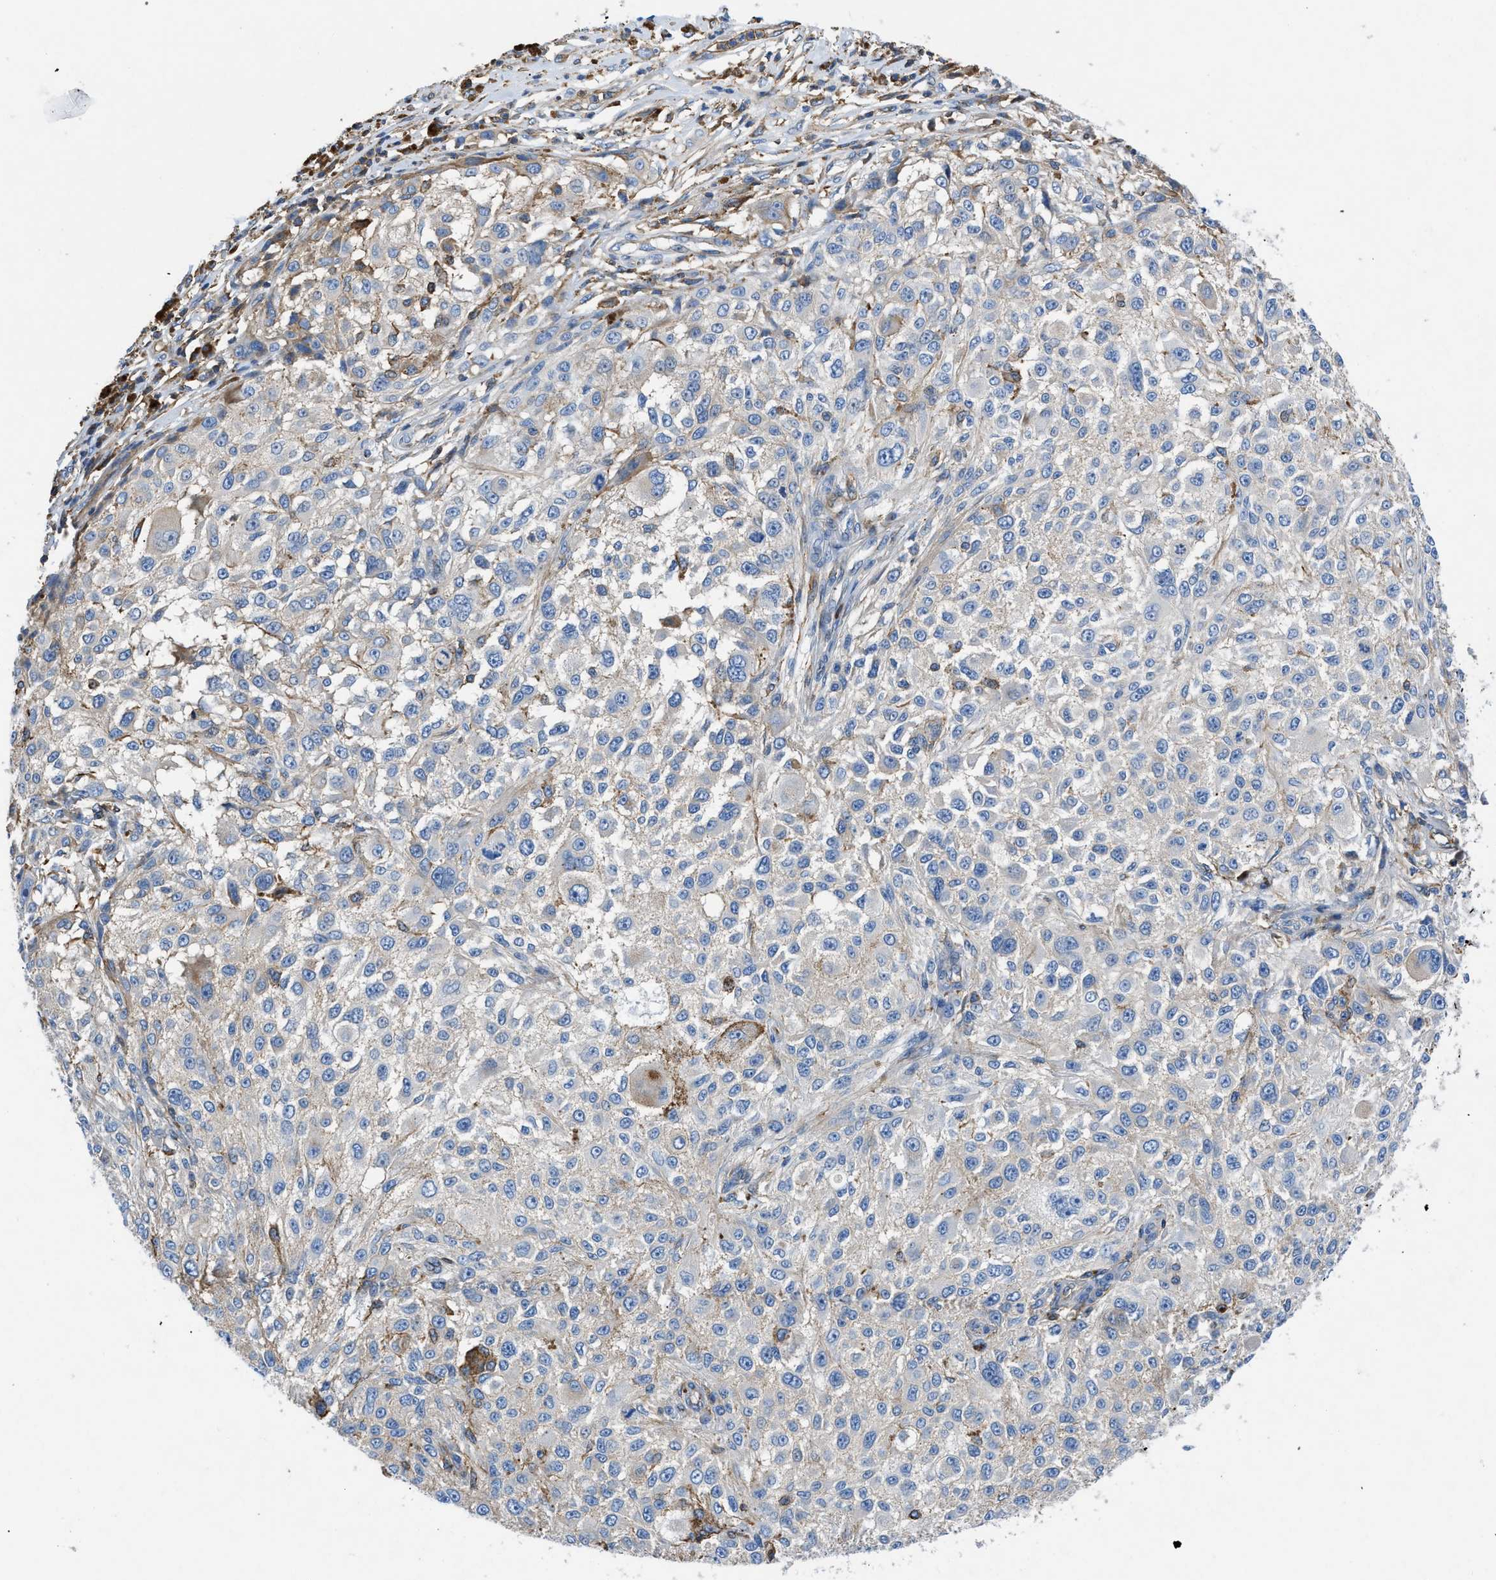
{"staining": {"intensity": "weak", "quantity": "<25%", "location": "cytoplasmic/membranous"}, "tissue": "melanoma", "cell_type": "Tumor cells", "image_type": "cancer", "snomed": [{"axis": "morphology", "description": "Necrosis, NOS"}, {"axis": "morphology", "description": "Malignant melanoma, NOS"}, {"axis": "topography", "description": "Skin"}], "caption": "DAB (3,3'-diaminobenzidine) immunohistochemical staining of melanoma displays no significant staining in tumor cells.", "gene": "ATP6V0D1", "patient": {"sex": "female", "age": 87}}